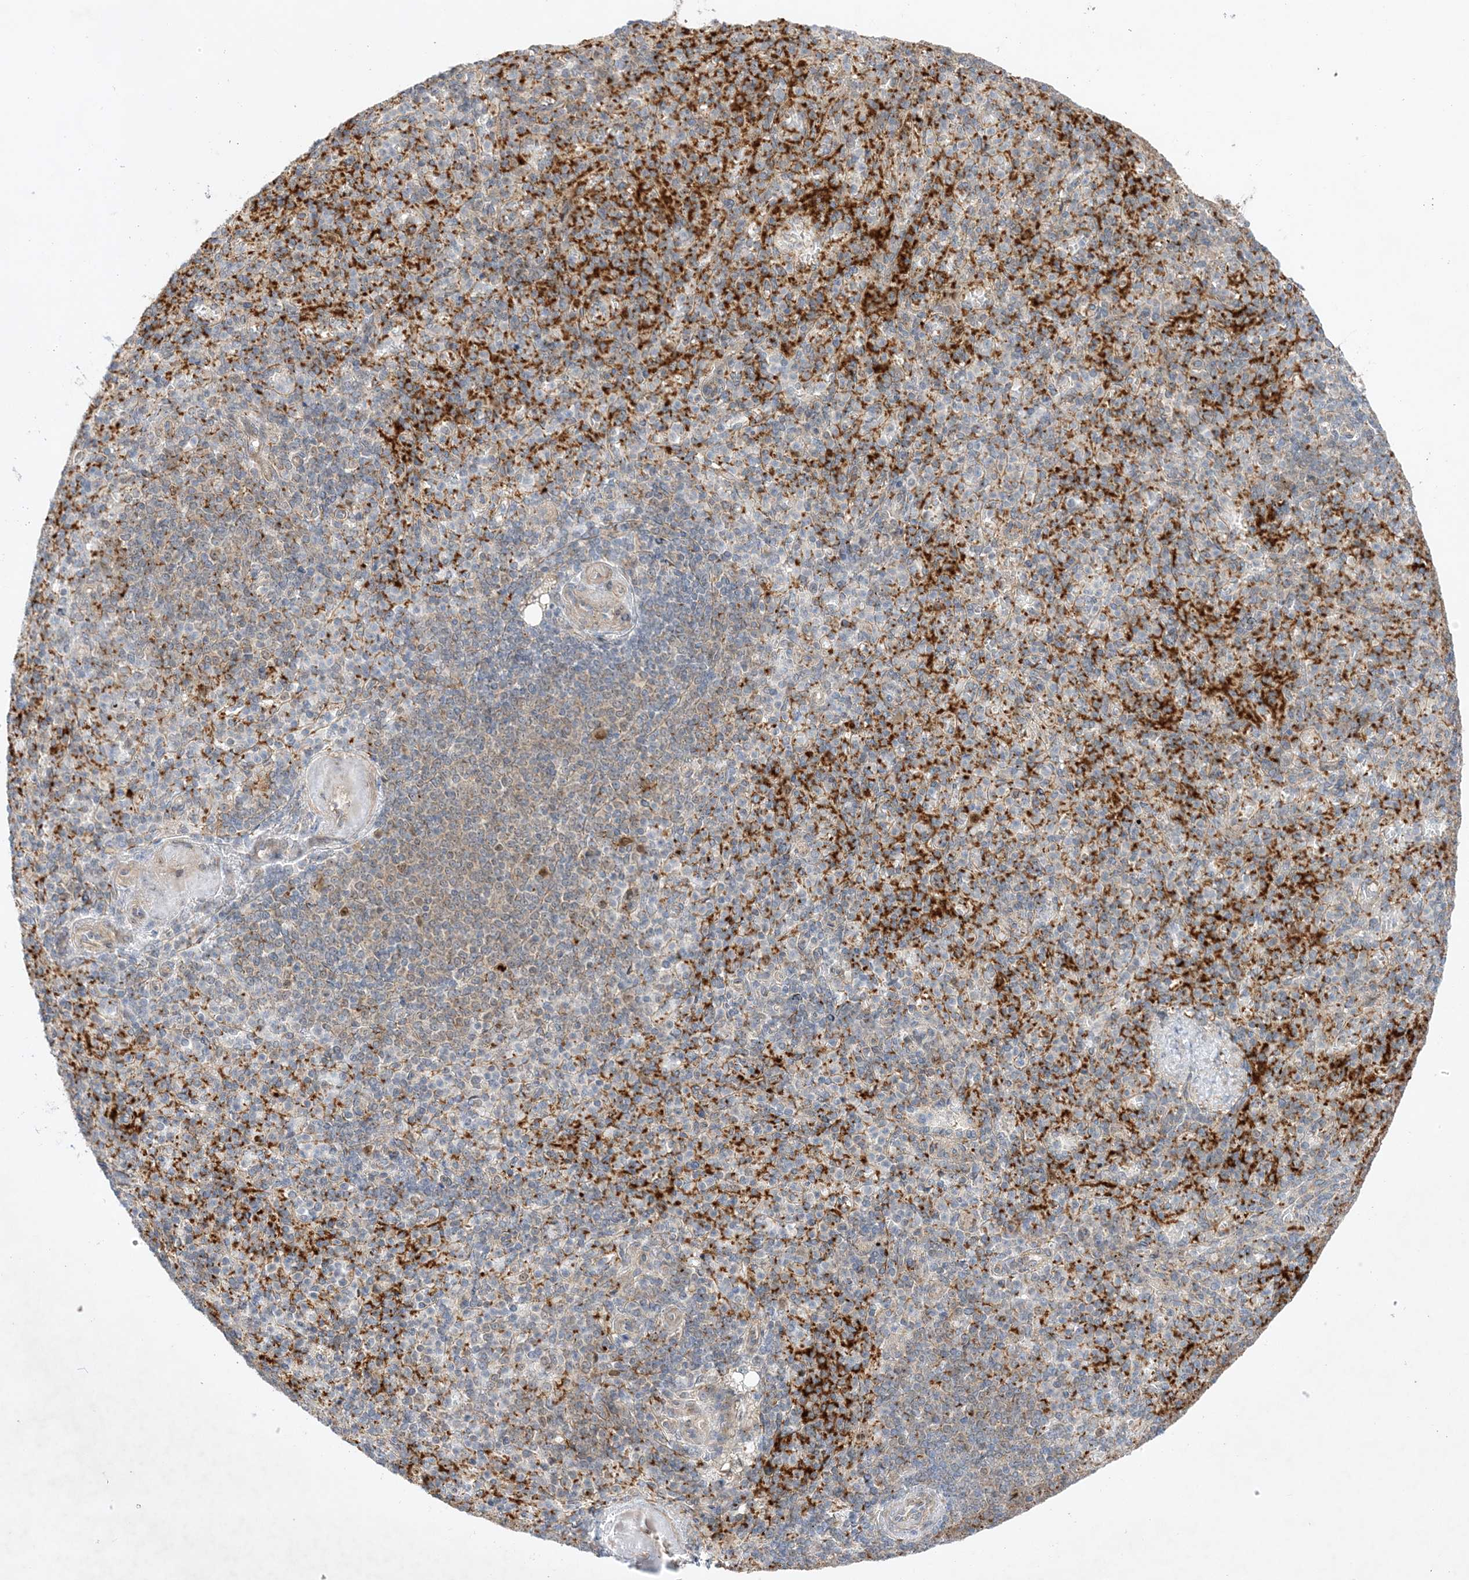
{"staining": {"intensity": "negative", "quantity": "none", "location": "none"}, "tissue": "spleen", "cell_type": "Cells in red pulp", "image_type": "normal", "snomed": [{"axis": "morphology", "description": "Normal tissue, NOS"}, {"axis": "topography", "description": "Spleen"}], "caption": "DAB (3,3'-diaminobenzidine) immunohistochemical staining of benign spleen exhibits no significant staining in cells in red pulp. The staining was performed using DAB (3,3'-diaminobenzidine) to visualize the protein expression in brown, while the nuclei were stained in blue with hematoxylin (Magnification: 20x).", "gene": "NAF1", "patient": {"sex": "female", "age": 74}}